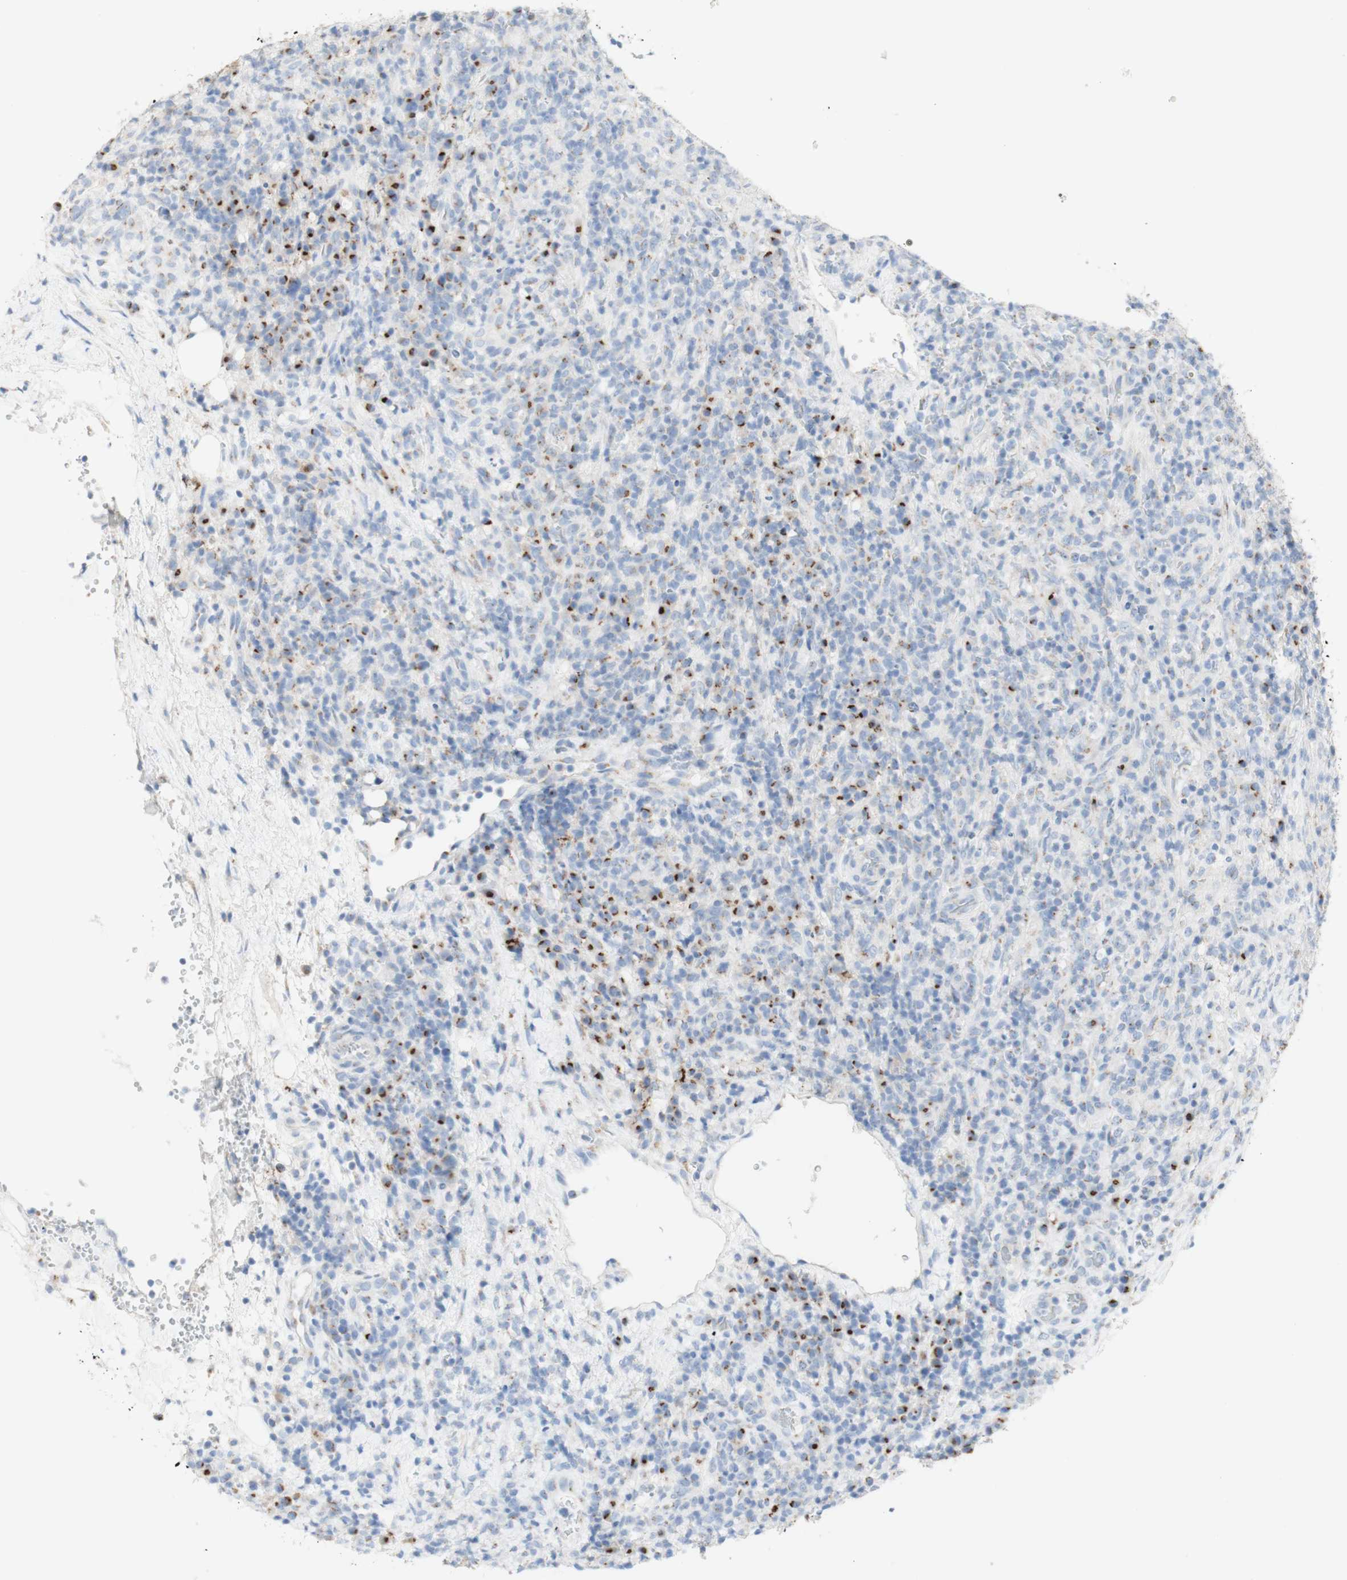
{"staining": {"intensity": "strong", "quantity": "<25%", "location": "cytoplasmic/membranous"}, "tissue": "lymphoma", "cell_type": "Tumor cells", "image_type": "cancer", "snomed": [{"axis": "morphology", "description": "Malignant lymphoma, non-Hodgkin's type, High grade"}, {"axis": "topography", "description": "Lymph node"}], "caption": "IHC staining of malignant lymphoma, non-Hodgkin's type (high-grade), which demonstrates medium levels of strong cytoplasmic/membranous positivity in approximately <25% of tumor cells indicating strong cytoplasmic/membranous protein staining. The staining was performed using DAB (3,3'-diaminobenzidine) (brown) for protein detection and nuclei were counterstained in hematoxylin (blue).", "gene": "MANEA", "patient": {"sex": "female", "age": 76}}